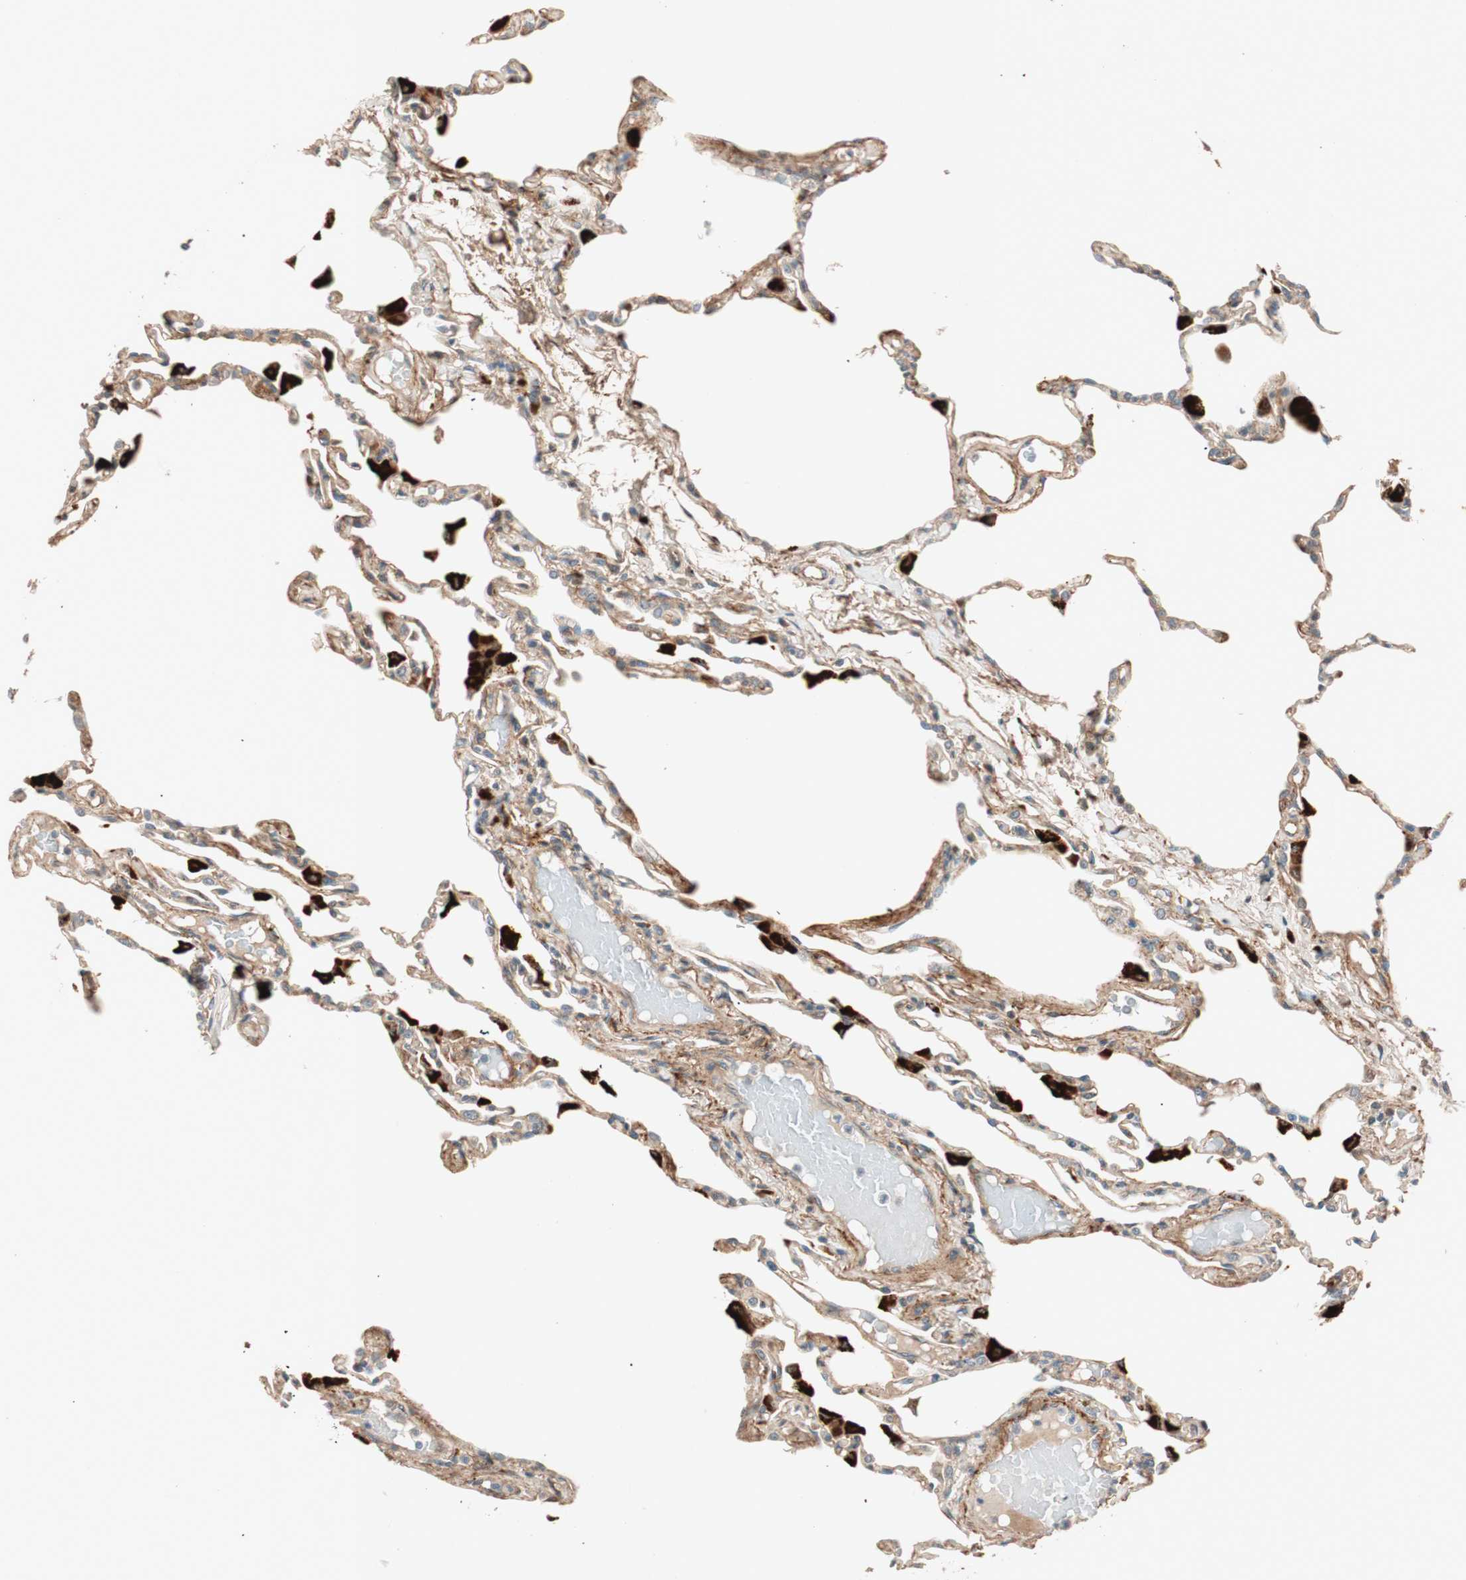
{"staining": {"intensity": "moderate", "quantity": "<25%", "location": "nuclear"}, "tissue": "lung", "cell_type": "Alveolar cells", "image_type": "normal", "snomed": [{"axis": "morphology", "description": "Normal tissue, NOS"}, {"axis": "topography", "description": "Lung"}], "caption": "Alveolar cells display moderate nuclear staining in about <25% of cells in benign lung. (Brightfield microscopy of DAB IHC at high magnification).", "gene": "EPHA6", "patient": {"sex": "female", "age": 49}}